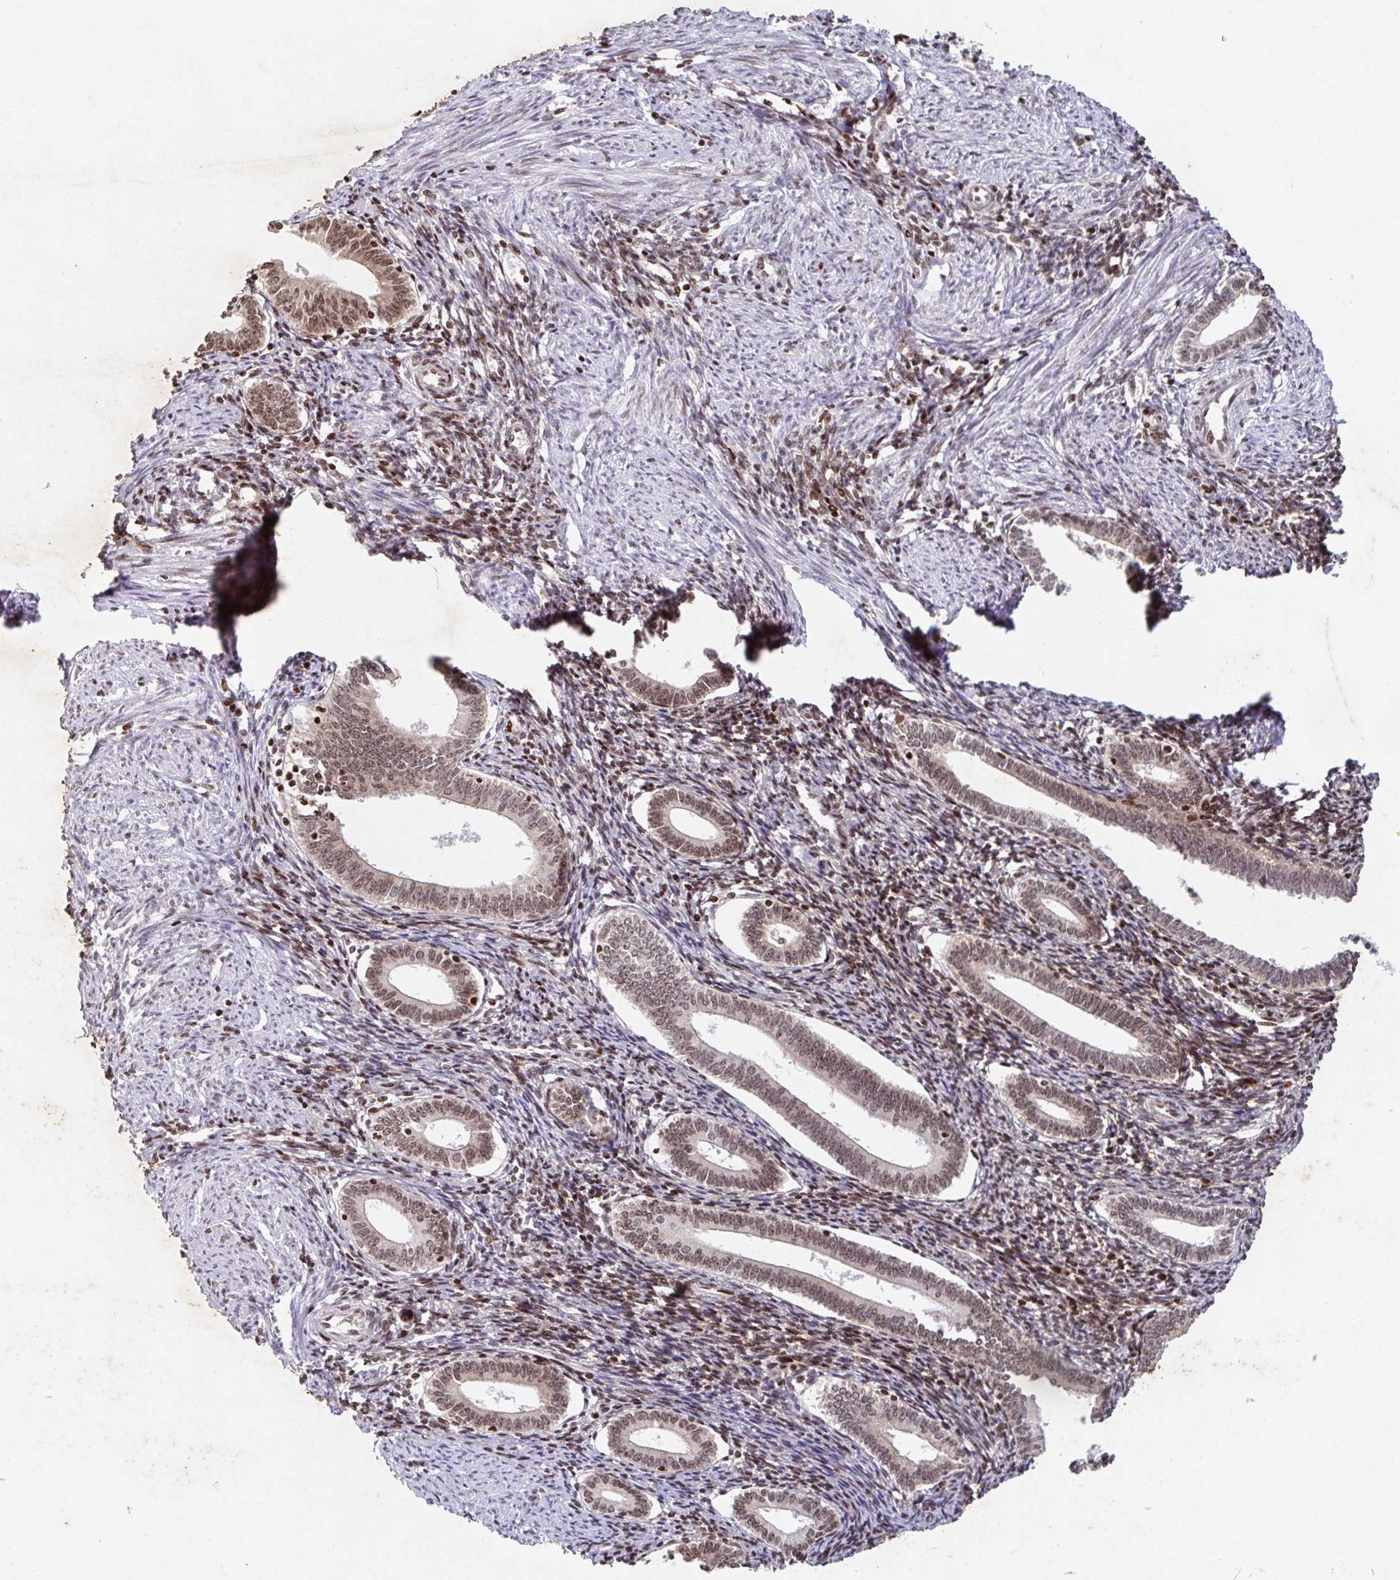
{"staining": {"intensity": "strong", "quantity": ">75%", "location": "nuclear"}, "tissue": "endometrium", "cell_type": "Cells in endometrial stroma", "image_type": "normal", "snomed": [{"axis": "morphology", "description": "Normal tissue, NOS"}, {"axis": "topography", "description": "Endometrium"}], "caption": "Protein expression analysis of benign endometrium demonstrates strong nuclear expression in about >75% of cells in endometrial stroma. (Stains: DAB in brown, nuclei in blue, Microscopy: brightfield microscopy at high magnification).", "gene": "C19orf53", "patient": {"sex": "female", "age": 41}}